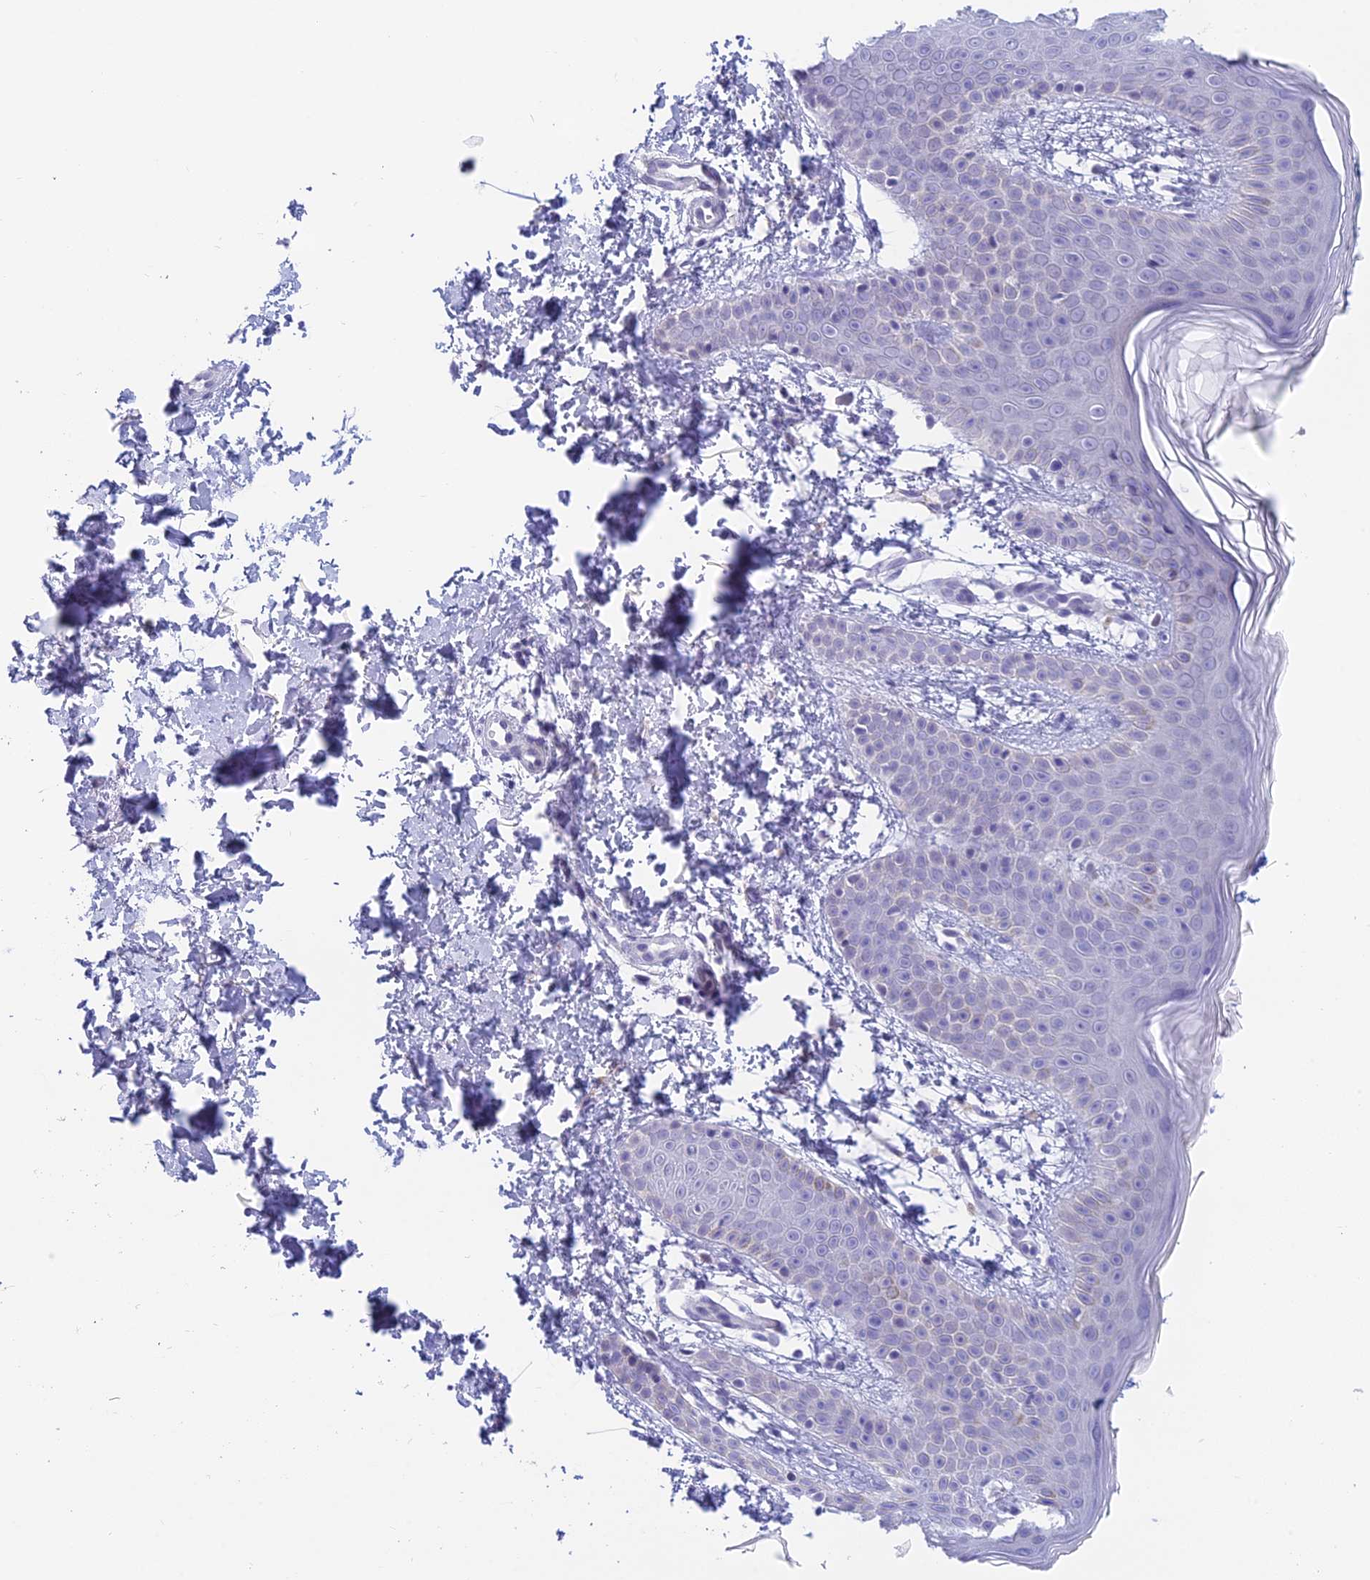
{"staining": {"intensity": "negative", "quantity": "none", "location": "none"}, "tissue": "skin", "cell_type": "Fibroblasts", "image_type": "normal", "snomed": [{"axis": "morphology", "description": "Normal tissue, NOS"}, {"axis": "topography", "description": "Skin"}], "caption": "Immunohistochemical staining of normal human skin demonstrates no significant positivity in fibroblasts.", "gene": "TMEM161B", "patient": {"sex": "male", "age": 36}}